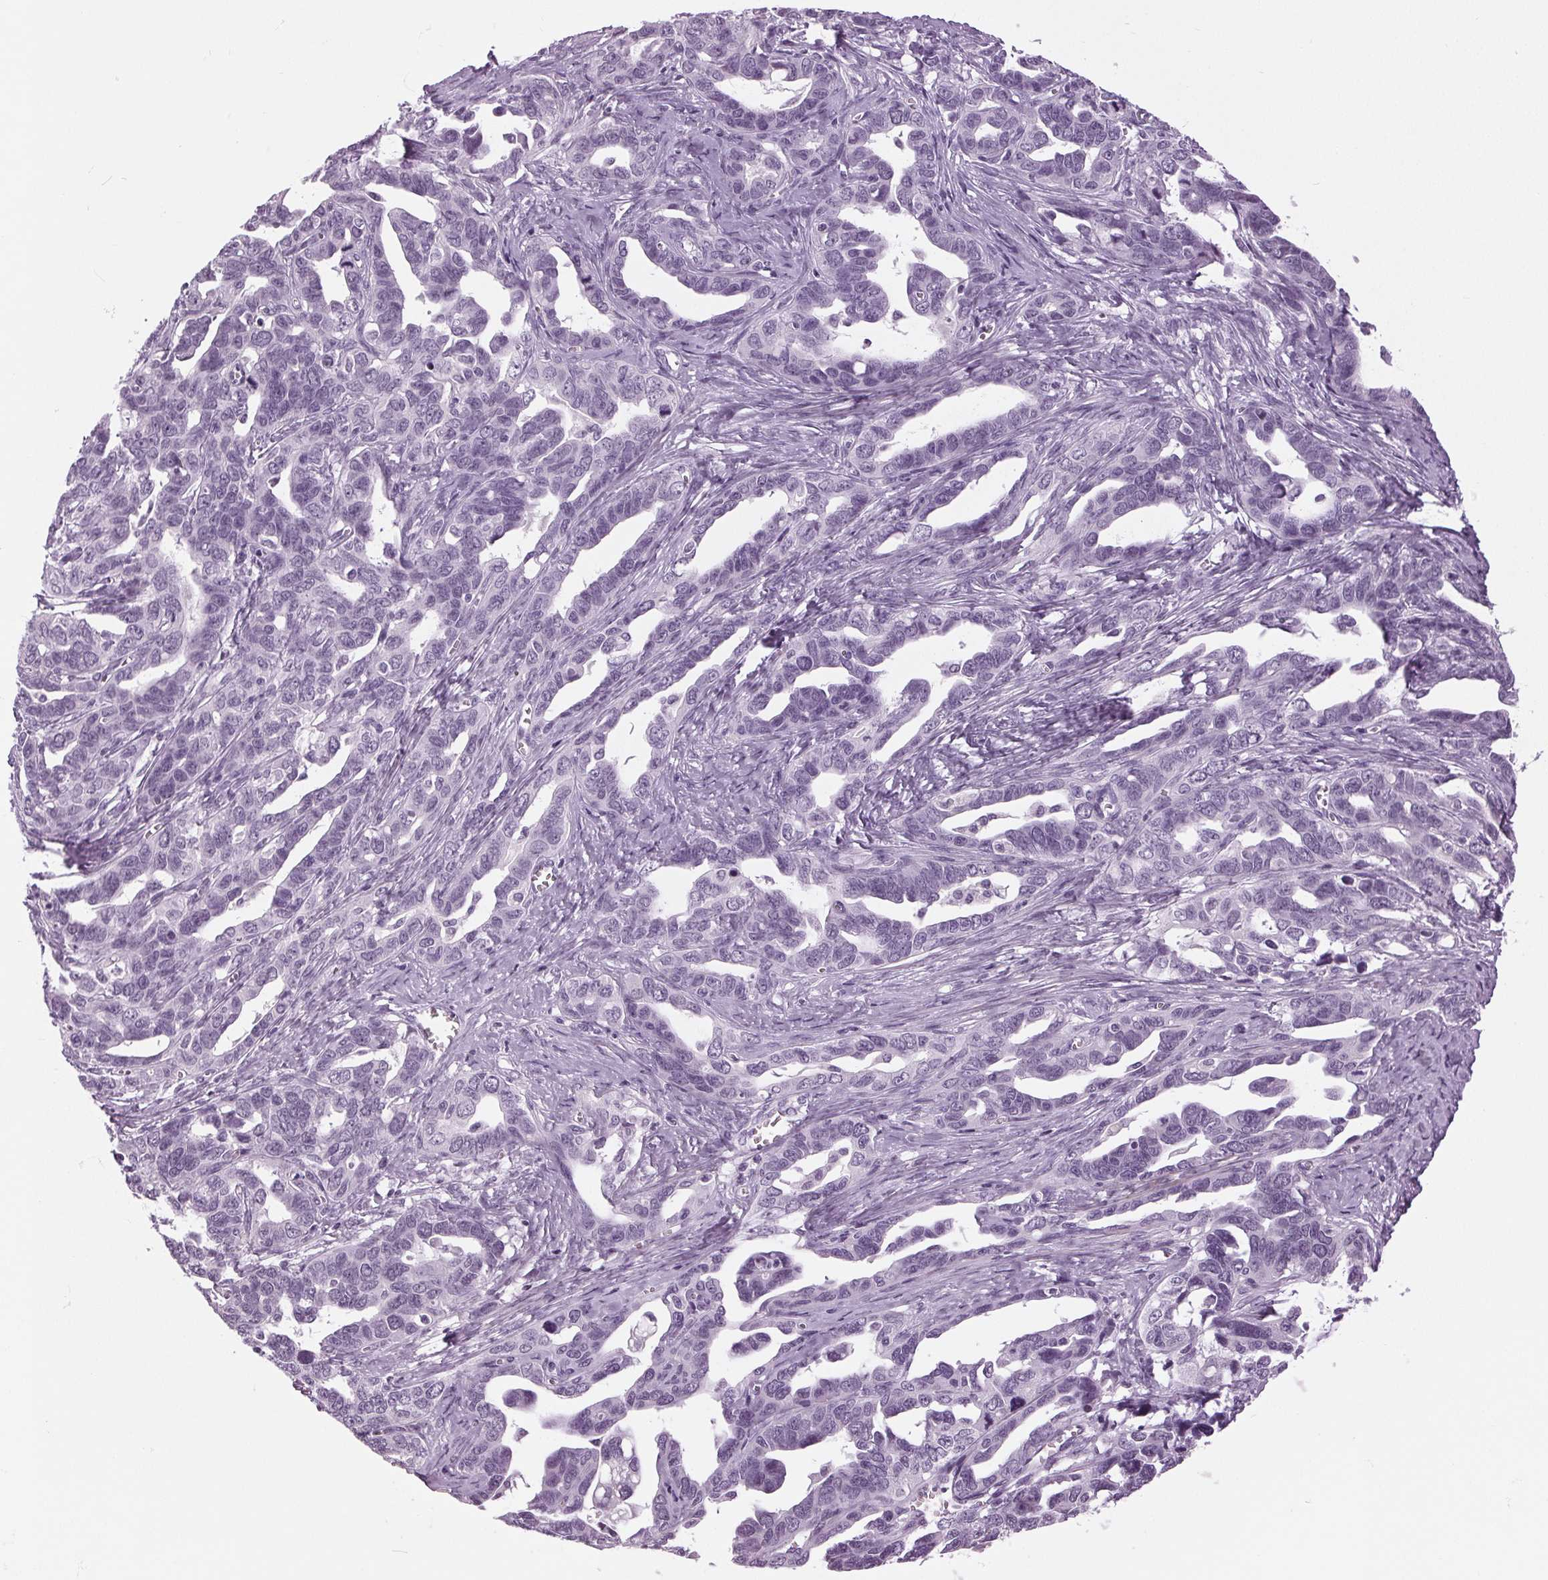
{"staining": {"intensity": "negative", "quantity": "none", "location": "none"}, "tissue": "ovarian cancer", "cell_type": "Tumor cells", "image_type": "cancer", "snomed": [{"axis": "morphology", "description": "Cystadenocarcinoma, serous, NOS"}, {"axis": "topography", "description": "Ovary"}], "caption": "The photomicrograph displays no significant expression in tumor cells of serous cystadenocarcinoma (ovarian).", "gene": "DNAH12", "patient": {"sex": "female", "age": 69}}